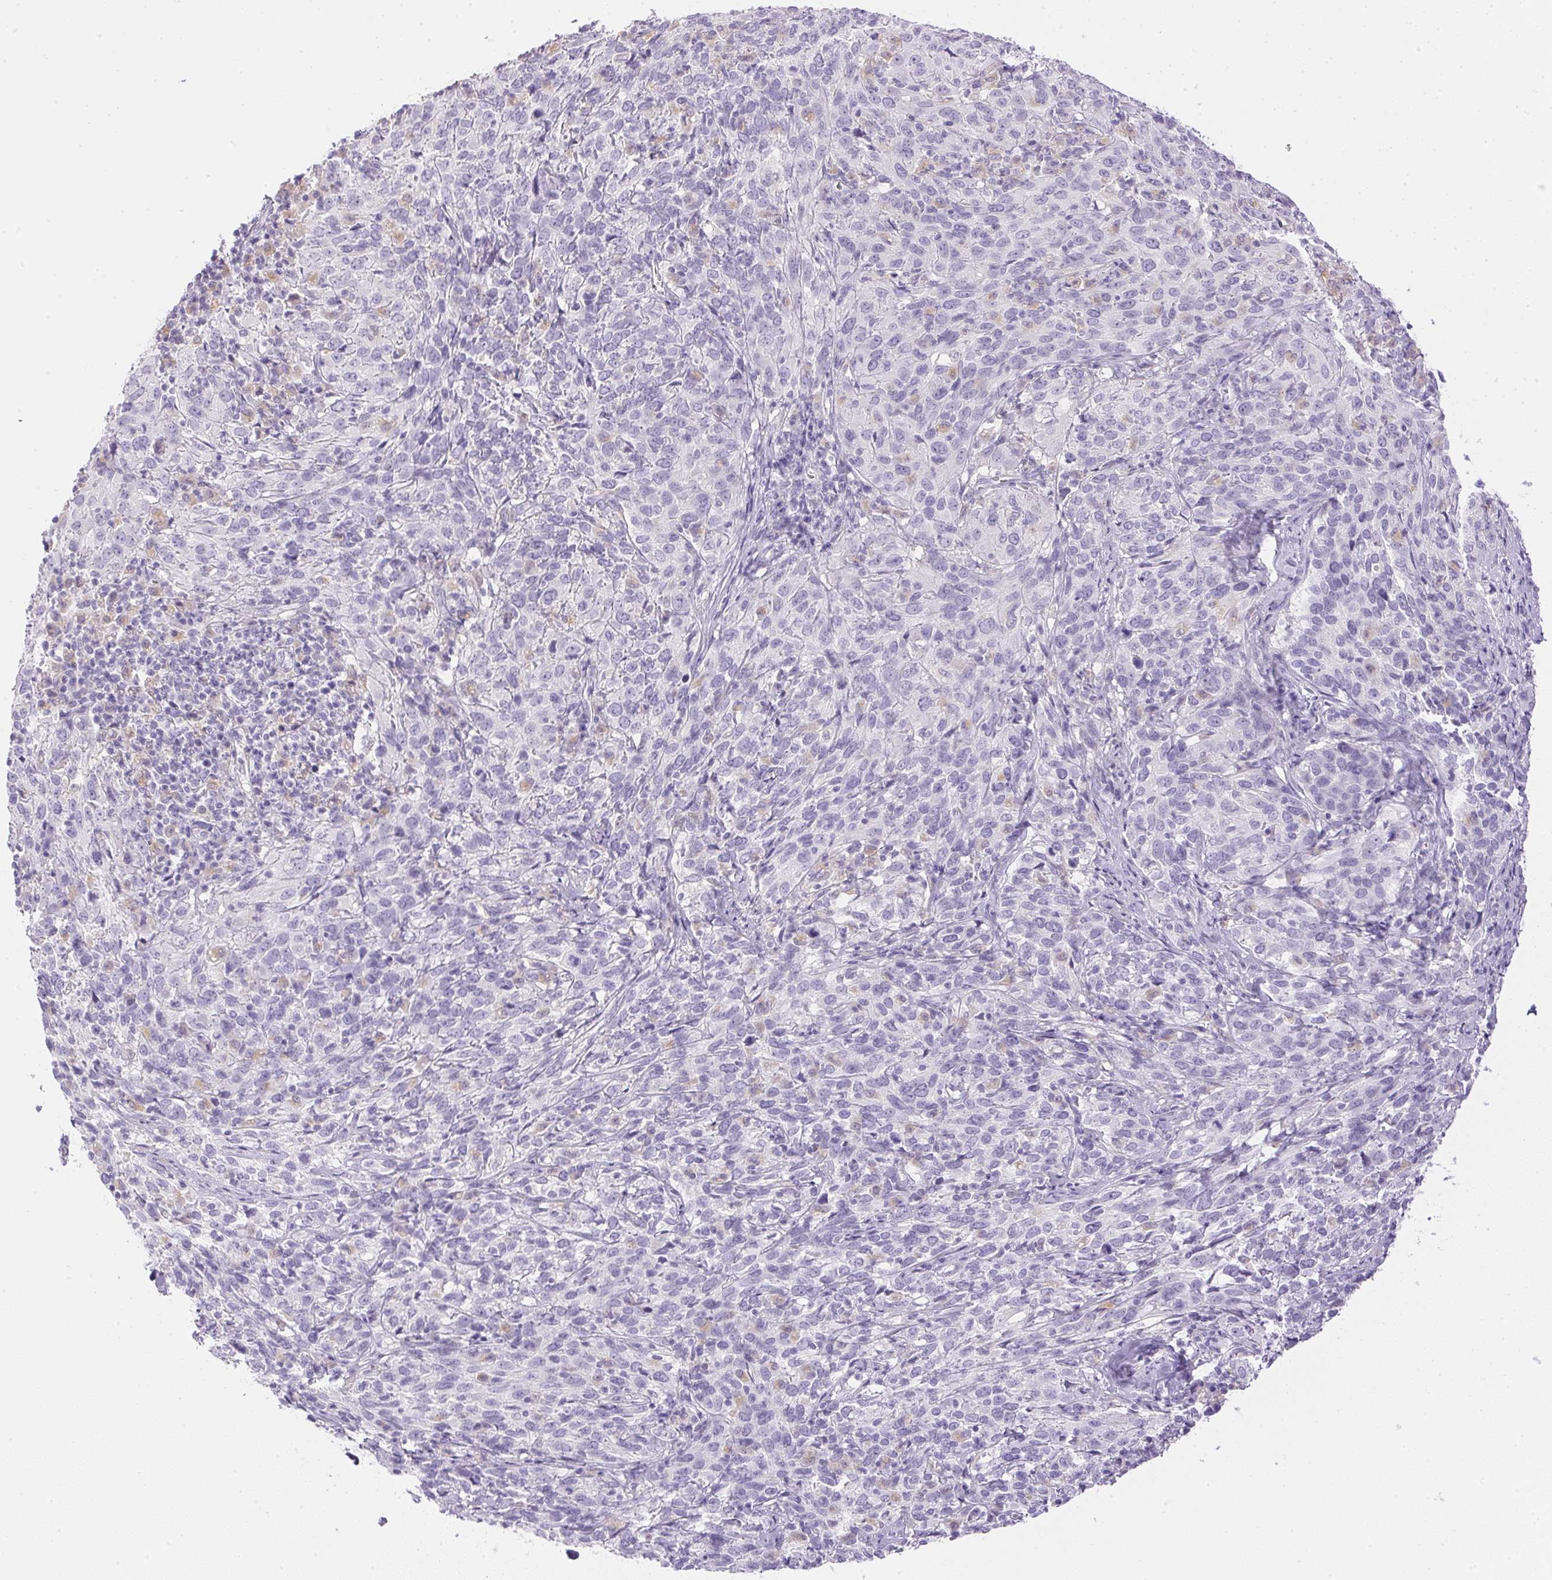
{"staining": {"intensity": "negative", "quantity": "none", "location": "none"}, "tissue": "cervical cancer", "cell_type": "Tumor cells", "image_type": "cancer", "snomed": [{"axis": "morphology", "description": "Squamous cell carcinoma, NOS"}, {"axis": "topography", "description": "Cervix"}], "caption": "Immunohistochemistry (IHC) of human cervical squamous cell carcinoma exhibits no staining in tumor cells.", "gene": "ATP6V1G3", "patient": {"sex": "female", "age": 51}}